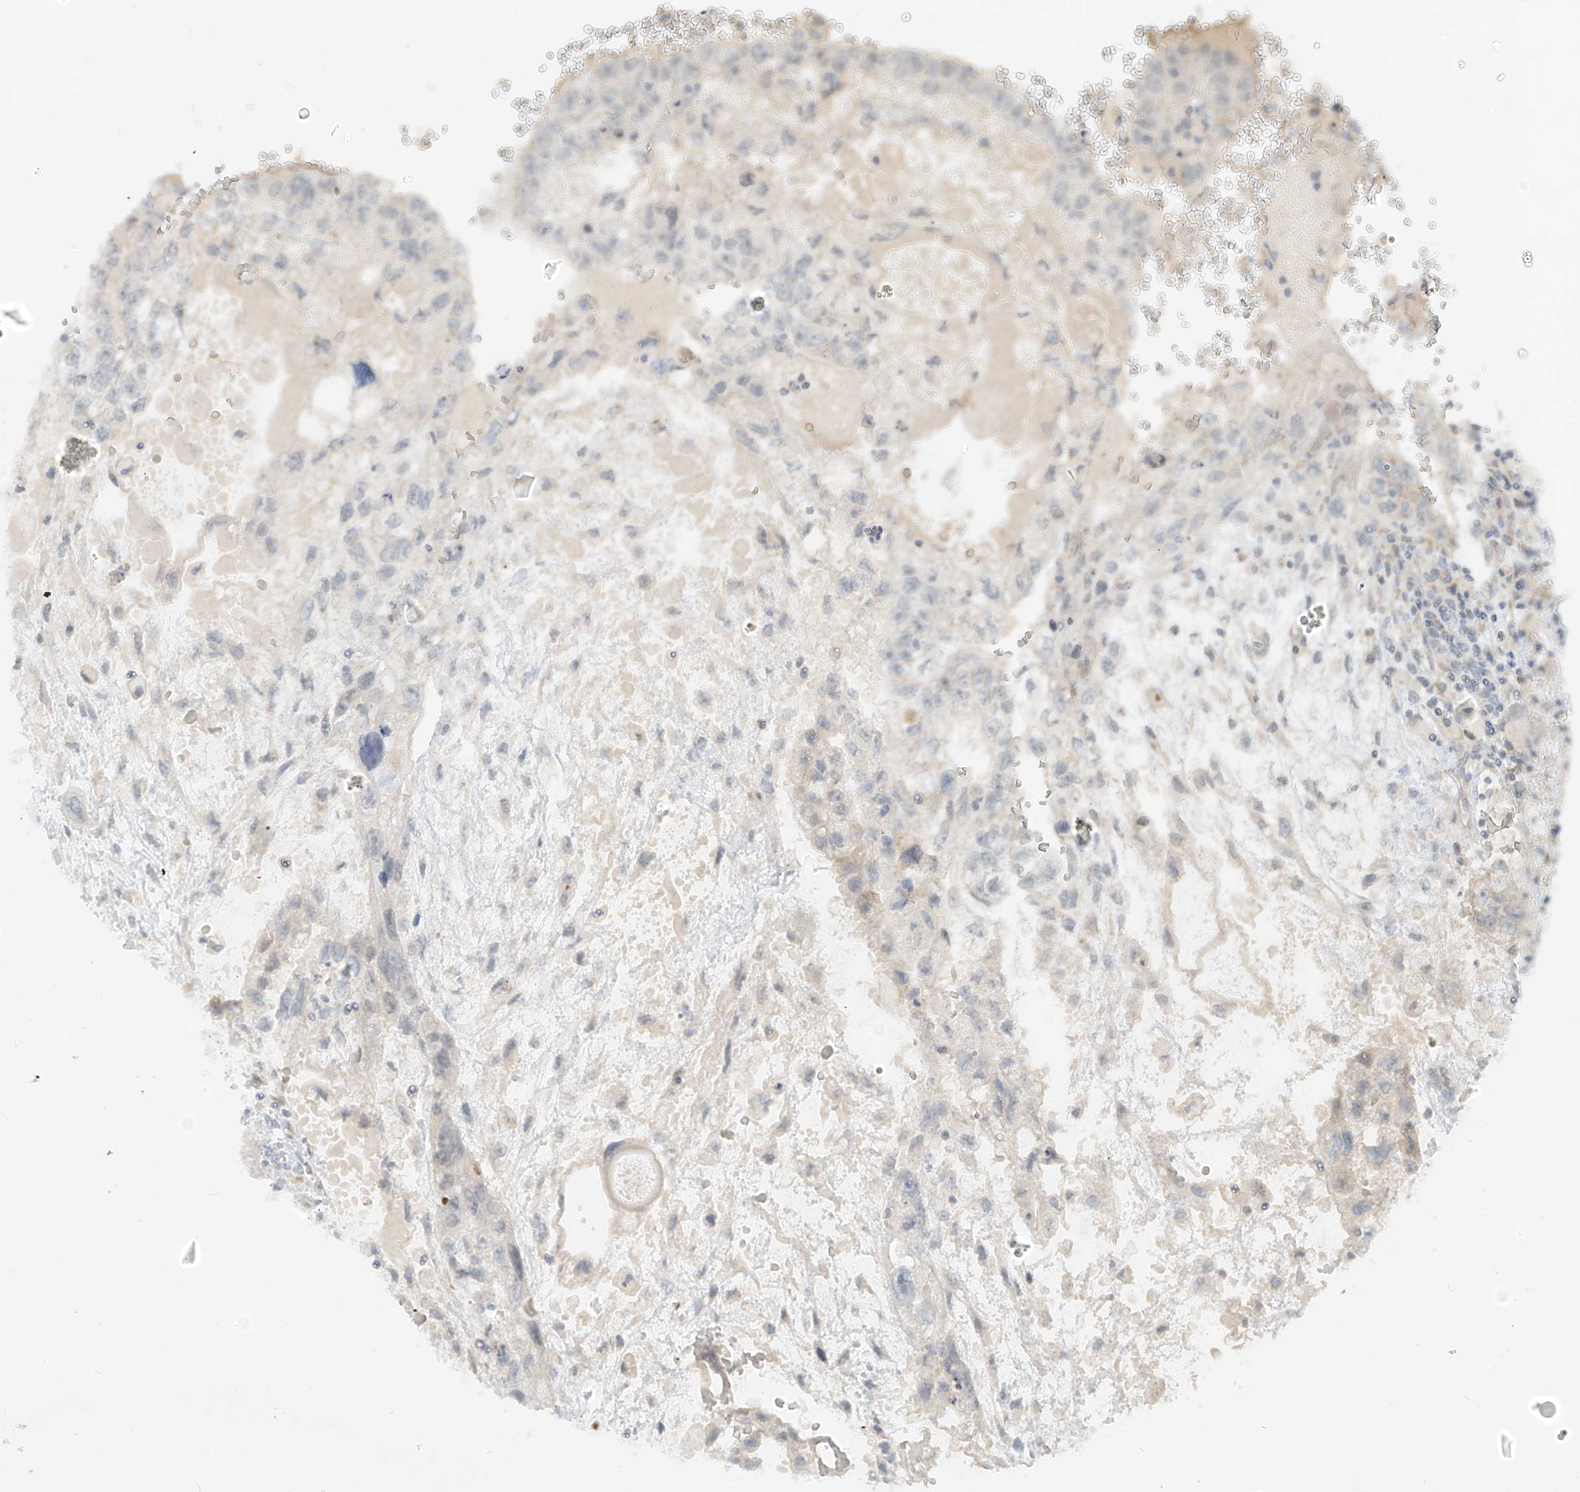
{"staining": {"intensity": "negative", "quantity": "none", "location": "none"}, "tissue": "testis cancer", "cell_type": "Tumor cells", "image_type": "cancer", "snomed": [{"axis": "morphology", "description": "Carcinoma, Embryonal, NOS"}, {"axis": "topography", "description": "Testis"}], "caption": "This is an IHC image of human testis cancer (embryonal carcinoma). There is no positivity in tumor cells.", "gene": "C2orf42", "patient": {"sex": "male", "age": 36}}